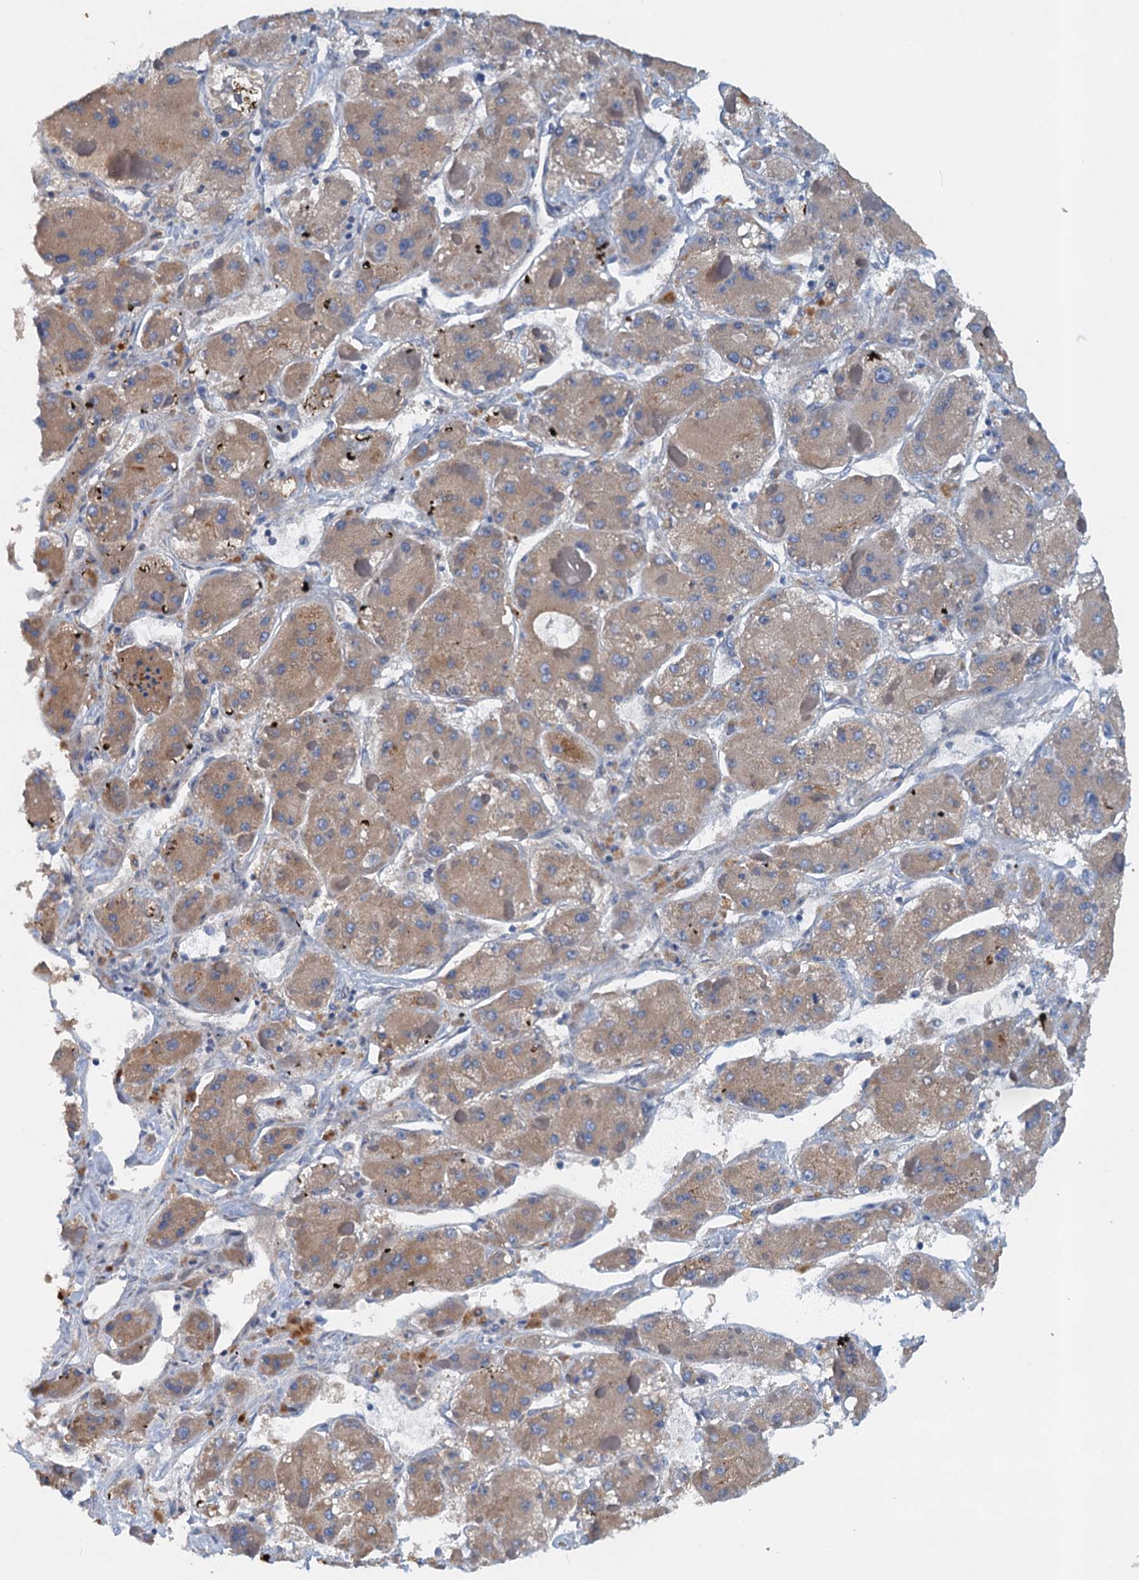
{"staining": {"intensity": "moderate", "quantity": ">75%", "location": "cytoplasmic/membranous"}, "tissue": "liver cancer", "cell_type": "Tumor cells", "image_type": "cancer", "snomed": [{"axis": "morphology", "description": "Carcinoma, Hepatocellular, NOS"}, {"axis": "topography", "description": "Liver"}], "caption": "Immunohistochemical staining of human liver cancer exhibits moderate cytoplasmic/membranous protein positivity in about >75% of tumor cells. (DAB = brown stain, brightfield microscopy at high magnification).", "gene": "NBEA", "patient": {"sex": "female", "age": 73}}